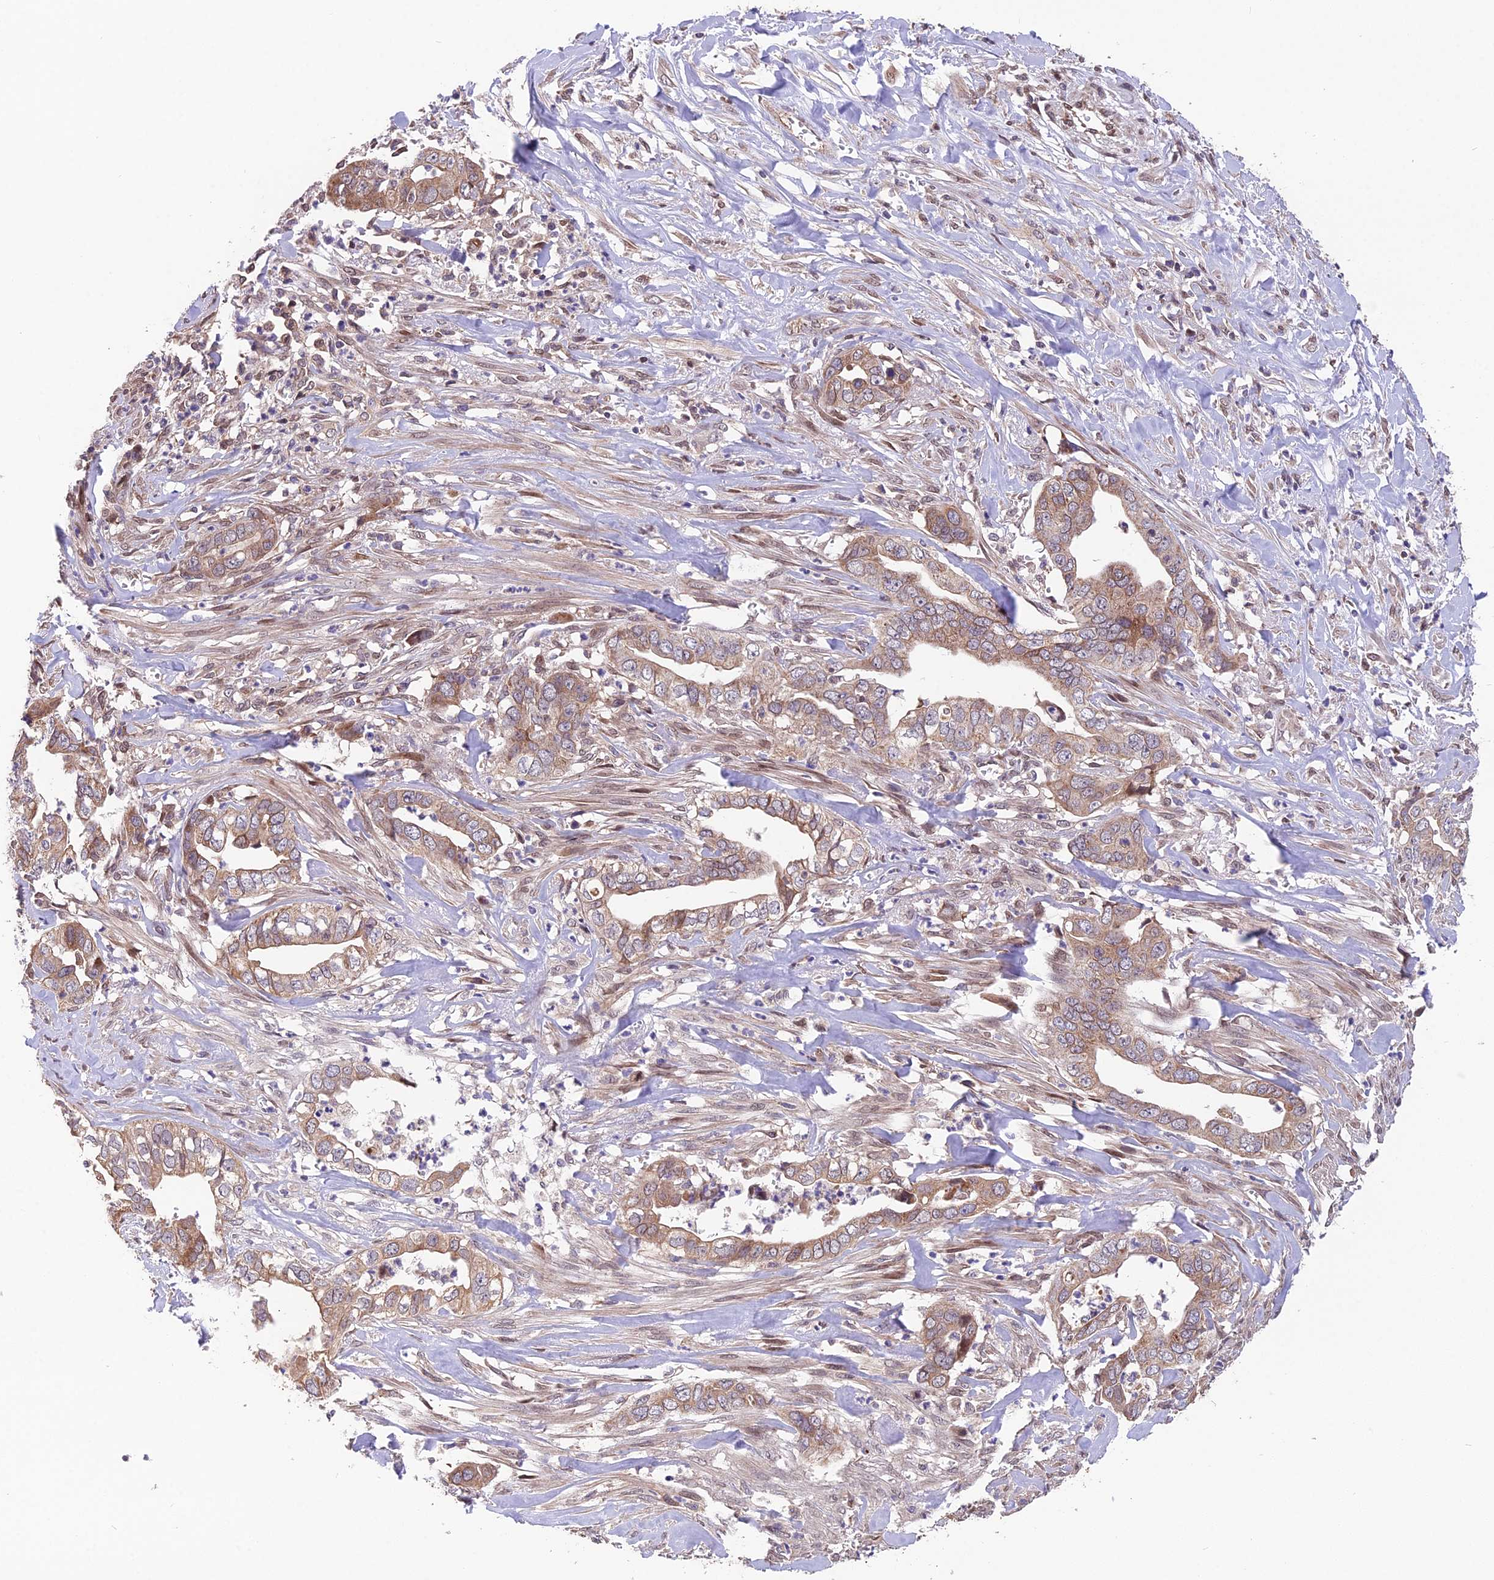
{"staining": {"intensity": "moderate", "quantity": ">75%", "location": "cytoplasmic/membranous"}, "tissue": "liver cancer", "cell_type": "Tumor cells", "image_type": "cancer", "snomed": [{"axis": "morphology", "description": "Cholangiocarcinoma"}, {"axis": "topography", "description": "Liver"}], "caption": "Liver cancer stained with a brown dye shows moderate cytoplasmic/membranous positive positivity in about >75% of tumor cells.", "gene": "CYP2R1", "patient": {"sex": "female", "age": 79}}